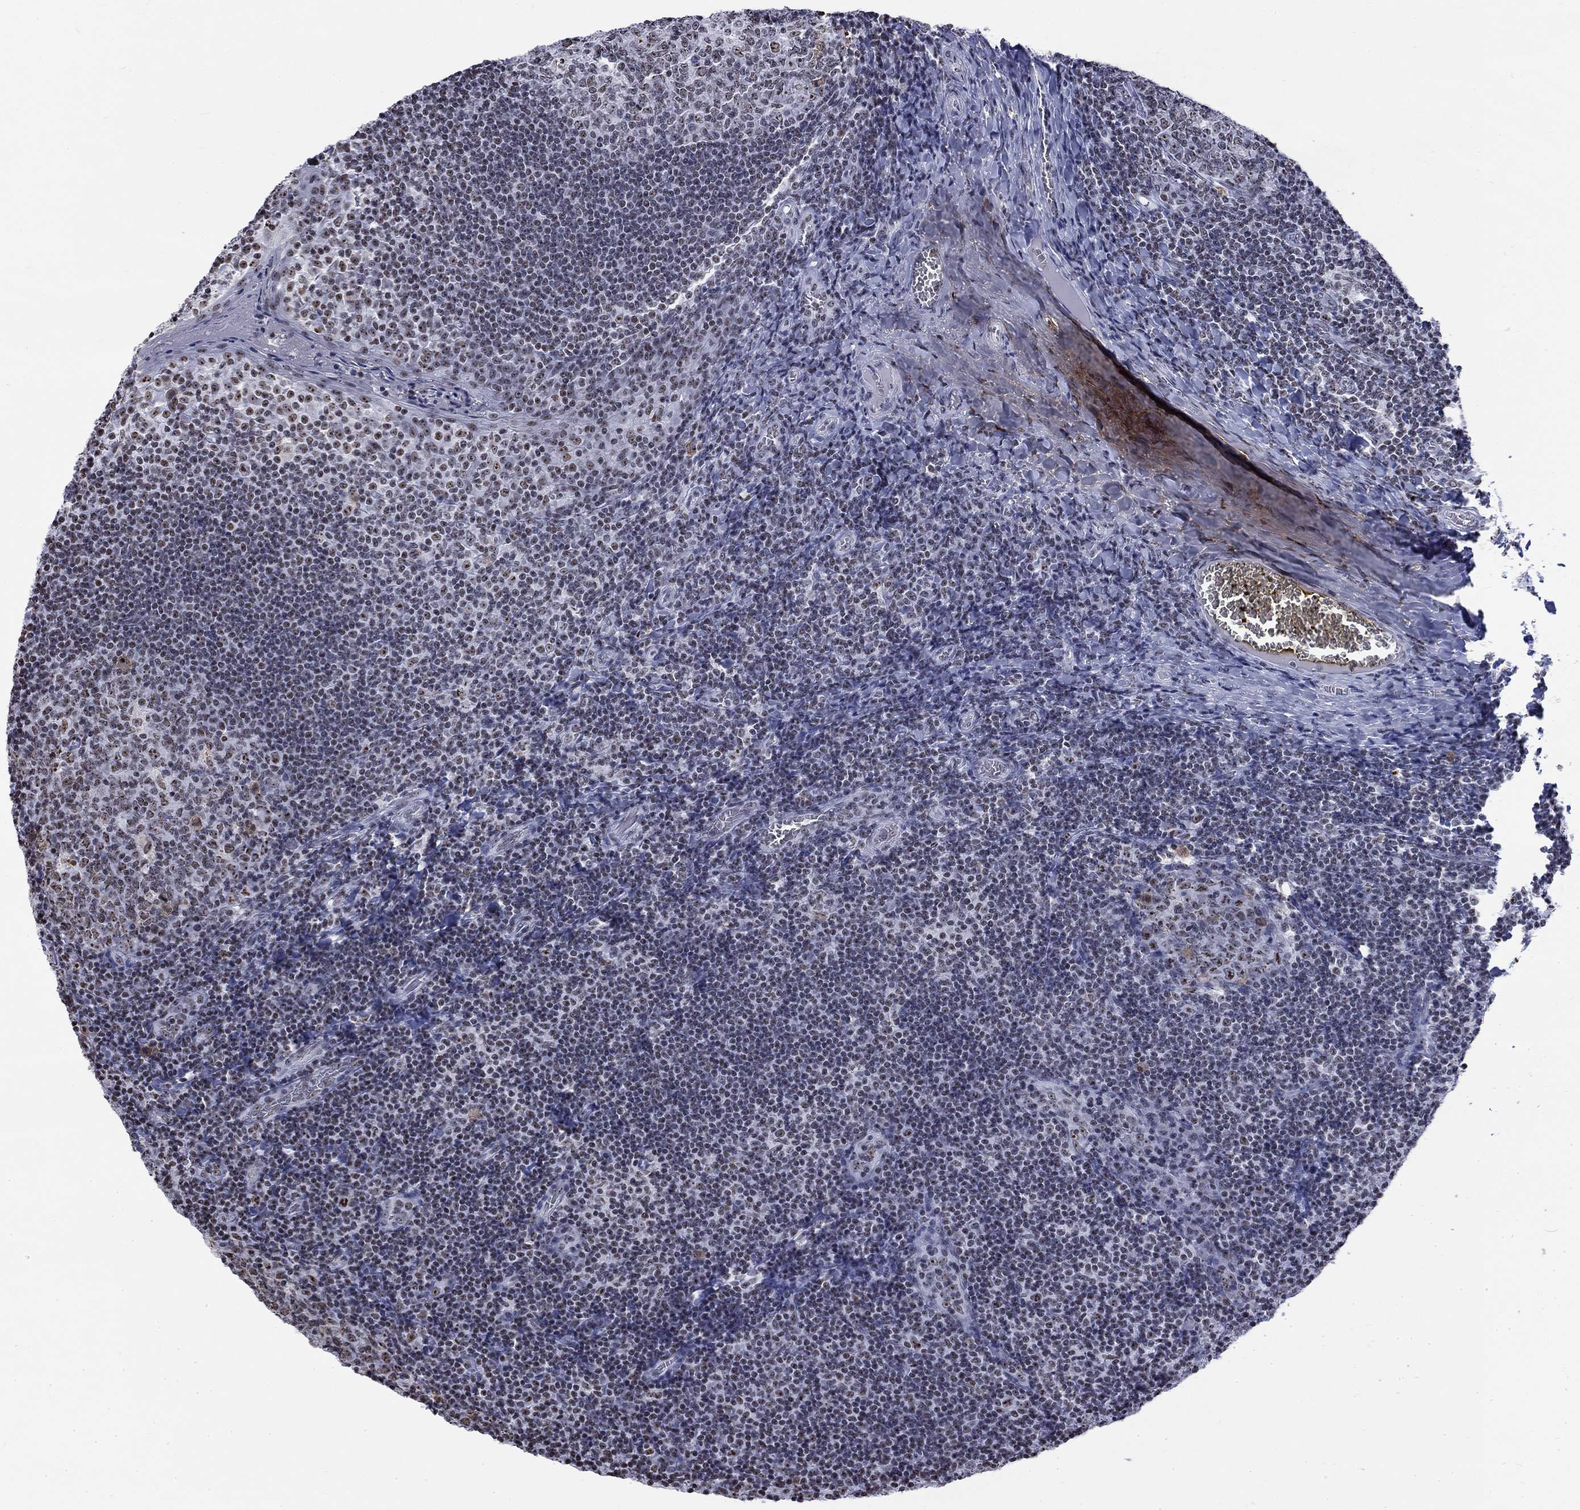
{"staining": {"intensity": "weak", "quantity": "<25%", "location": "nuclear"}, "tissue": "tonsil", "cell_type": "Germinal center cells", "image_type": "normal", "snomed": [{"axis": "morphology", "description": "Normal tissue, NOS"}, {"axis": "topography", "description": "Tonsil"}], "caption": "There is no significant expression in germinal center cells of tonsil. (DAB immunohistochemistry (IHC) visualized using brightfield microscopy, high magnification).", "gene": "CSRNP3", "patient": {"sex": "female", "age": 13}}